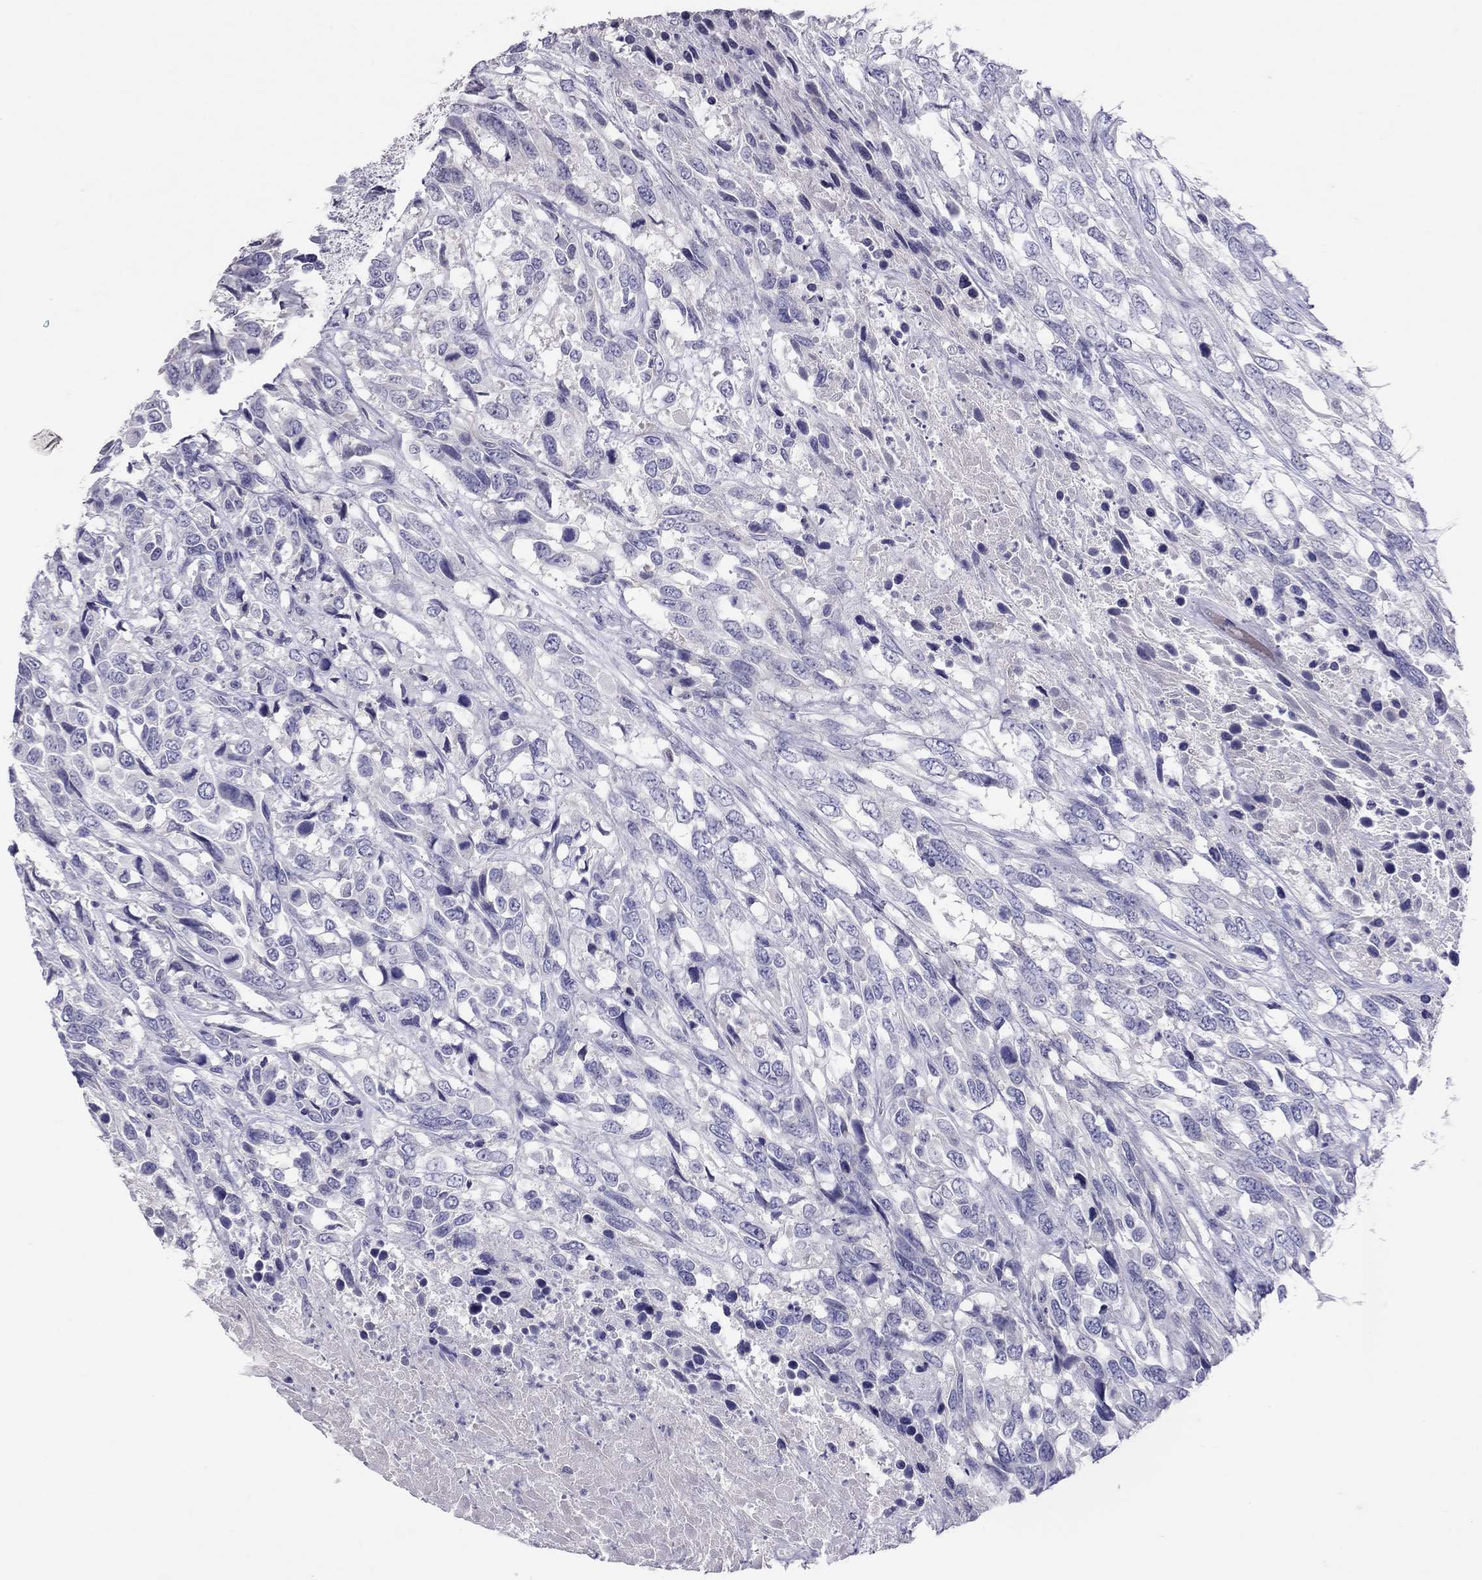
{"staining": {"intensity": "negative", "quantity": "none", "location": "none"}, "tissue": "urothelial cancer", "cell_type": "Tumor cells", "image_type": "cancer", "snomed": [{"axis": "morphology", "description": "Urothelial carcinoma, High grade"}, {"axis": "topography", "description": "Urinary bladder"}], "caption": "High magnification brightfield microscopy of urothelial cancer stained with DAB (3,3'-diaminobenzidine) (brown) and counterstained with hematoxylin (blue): tumor cells show no significant positivity.", "gene": "MUC16", "patient": {"sex": "female", "age": 70}}